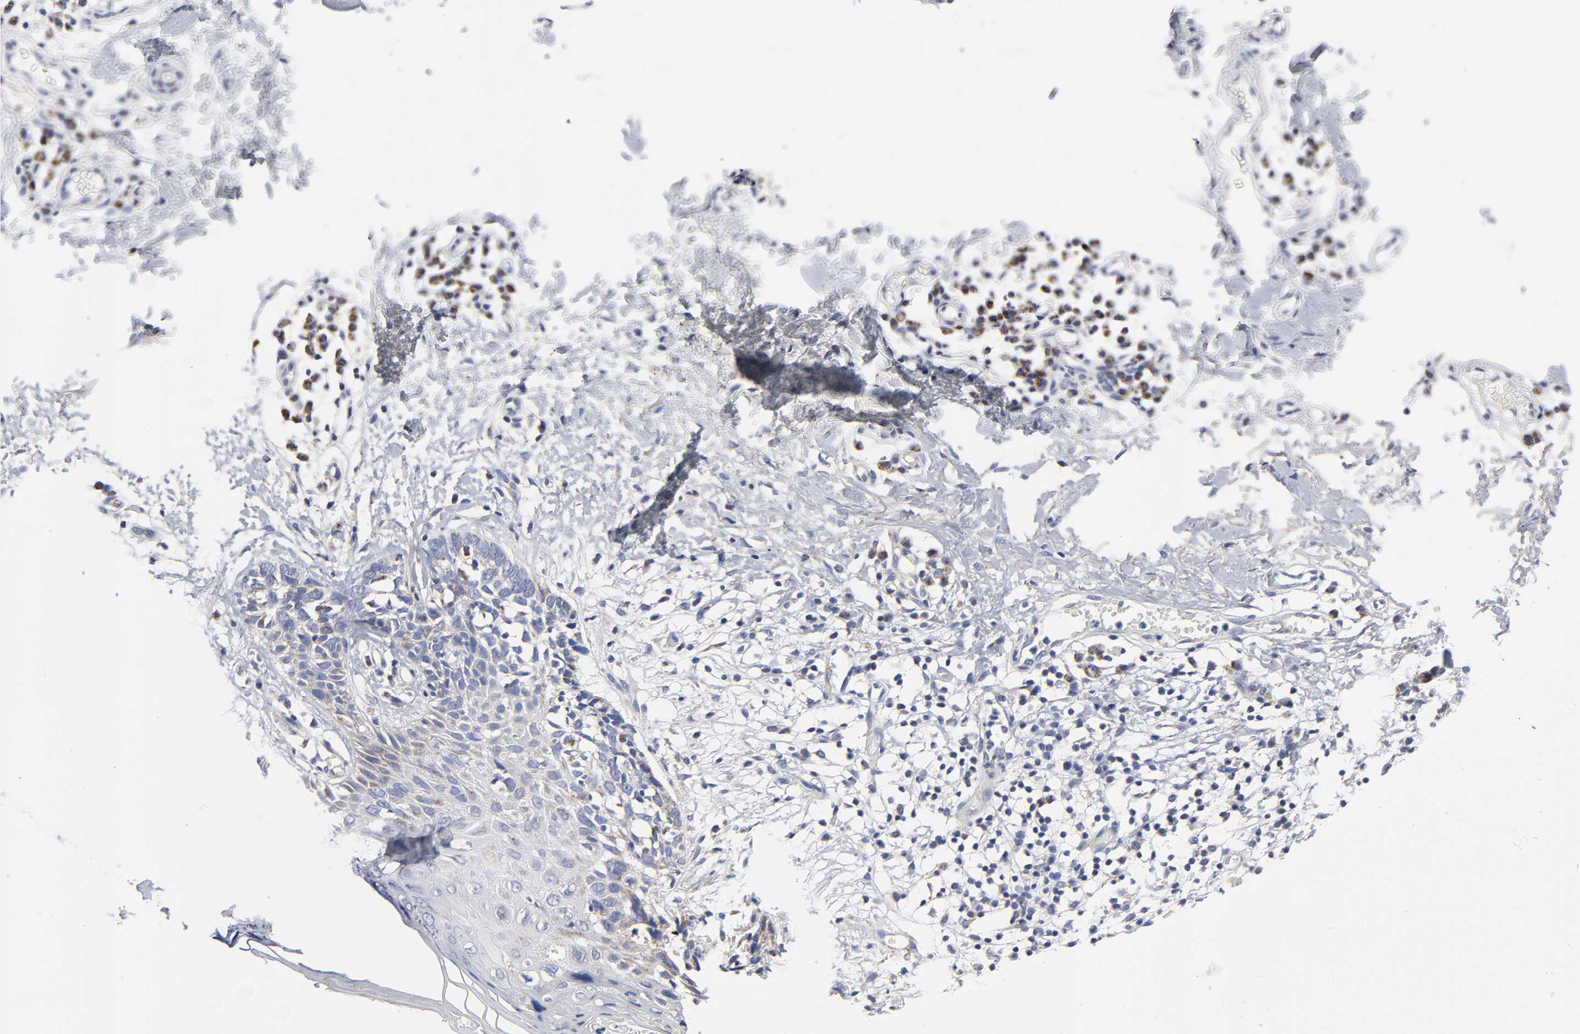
{"staining": {"intensity": "weak", "quantity": "<25%", "location": "cytoplasmic/membranous"}, "tissue": "skin cancer", "cell_type": "Tumor cells", "image_type": "cancer", "snomed": [{"axis": "morphology", "description": "Normal tissue, NOS"}, {"axis": "morphology", "description": "Basal cell carcinoma"}, {"axis": "topography", "description": "Skin"}], "caption": "This is an immunohistochemistry (IHC) photomicrograph of human basal cell carcinoma (skin). There is no staining in tumor cells.", "gene": "AOPEP", "patient": {"sex": "male", "age": 77}}